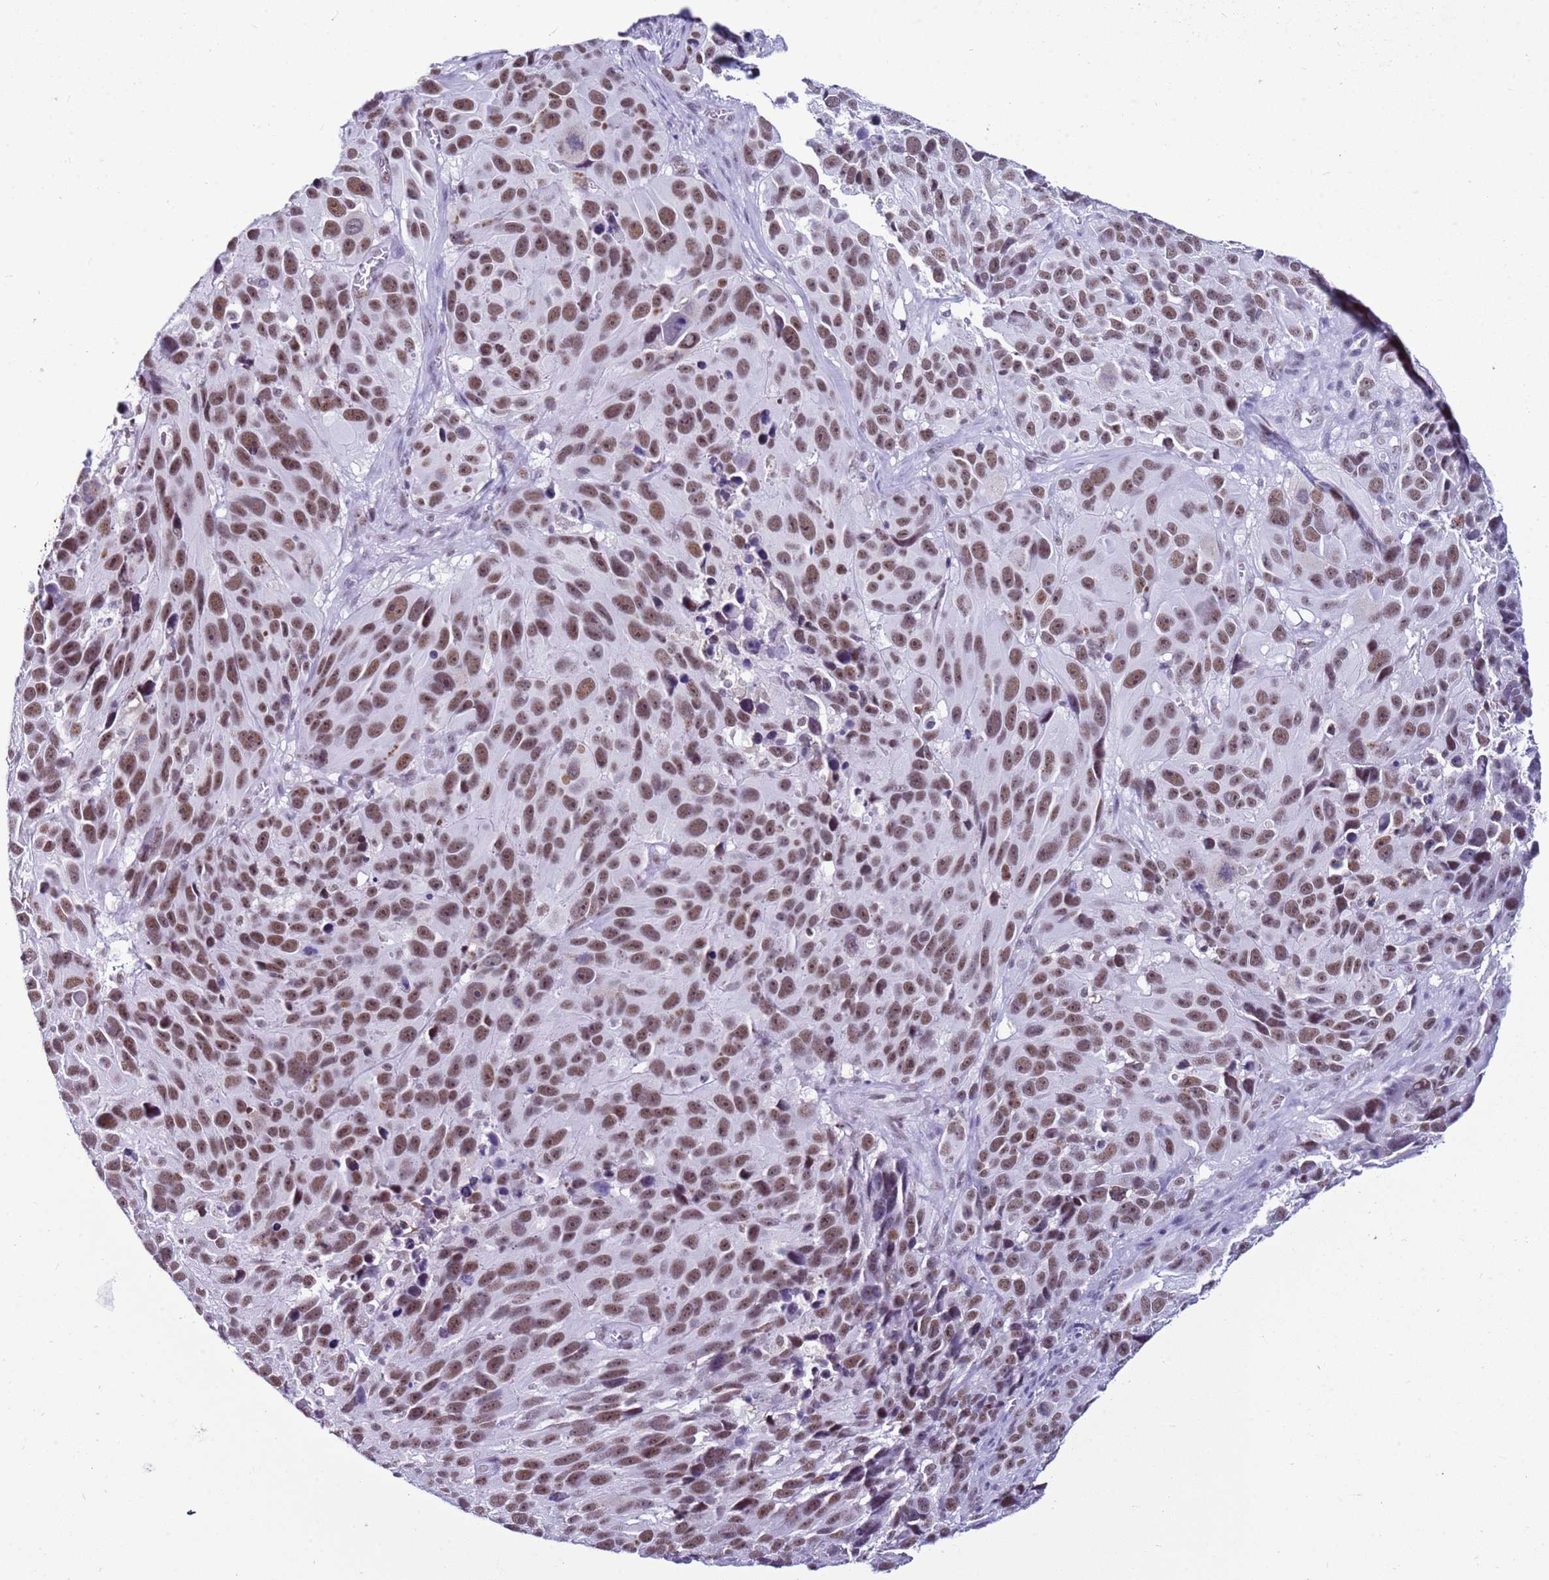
{"staining": {"intensity": "moderate", "quantity": ">75%", "location": "nuclear"}, "tissue": "melanoma", "cell_type": "Tumor cells", "image_type": "cancer", "snomed": [{"axis": "morphology", "description": "Malignant melanoma, NOS"}, {"axis": "topography", "description": "Skin"}], "caption": "Immunohistochemistry of melanoma displays medium levels of moderate nuclear expression in about >75% of tumor cells. Using DAB (brown) and hematoxylin (blue) stains, captured at high magnification using brightfield microscopy.", "gene": "DHX15", "patient": {"sex": "male", "age": 84}}